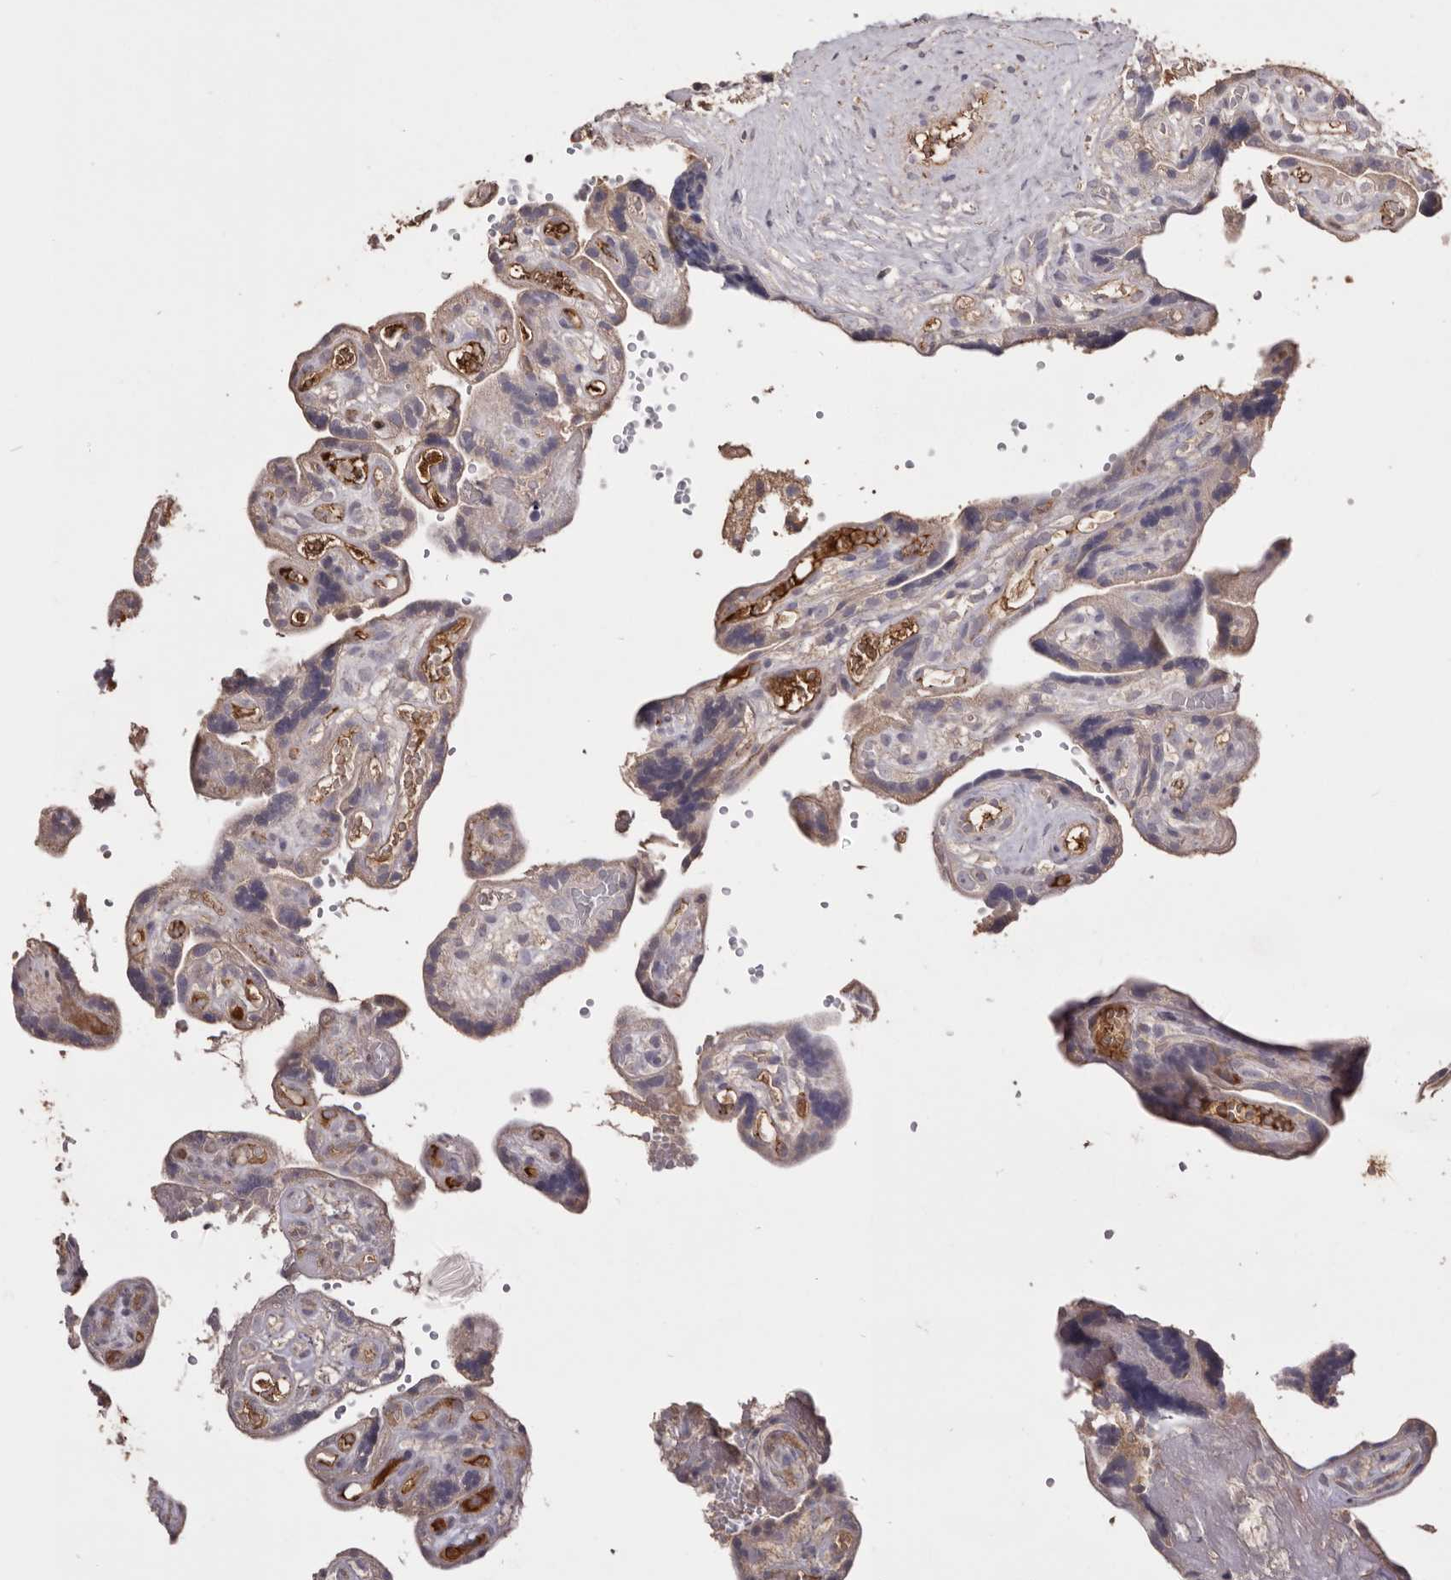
{"staining": {"intensity": "weak", "quantity": "<25%", "location": "cytoplasmic/membranous"}, "tissue": "placenta", "cell_type": "Decidual cells", "image_type": "normal", "snomed": [{"axis": "morphology", "description": "Normal tissue, NOS"}, {"axis": "topography", "description": "Placenta"}], "caption": "Immunohistochemistry of benign placenta displays no staining in decidual cells.", "gene": "HCAR2", "patient": {"sex": "female", "age": 30}}